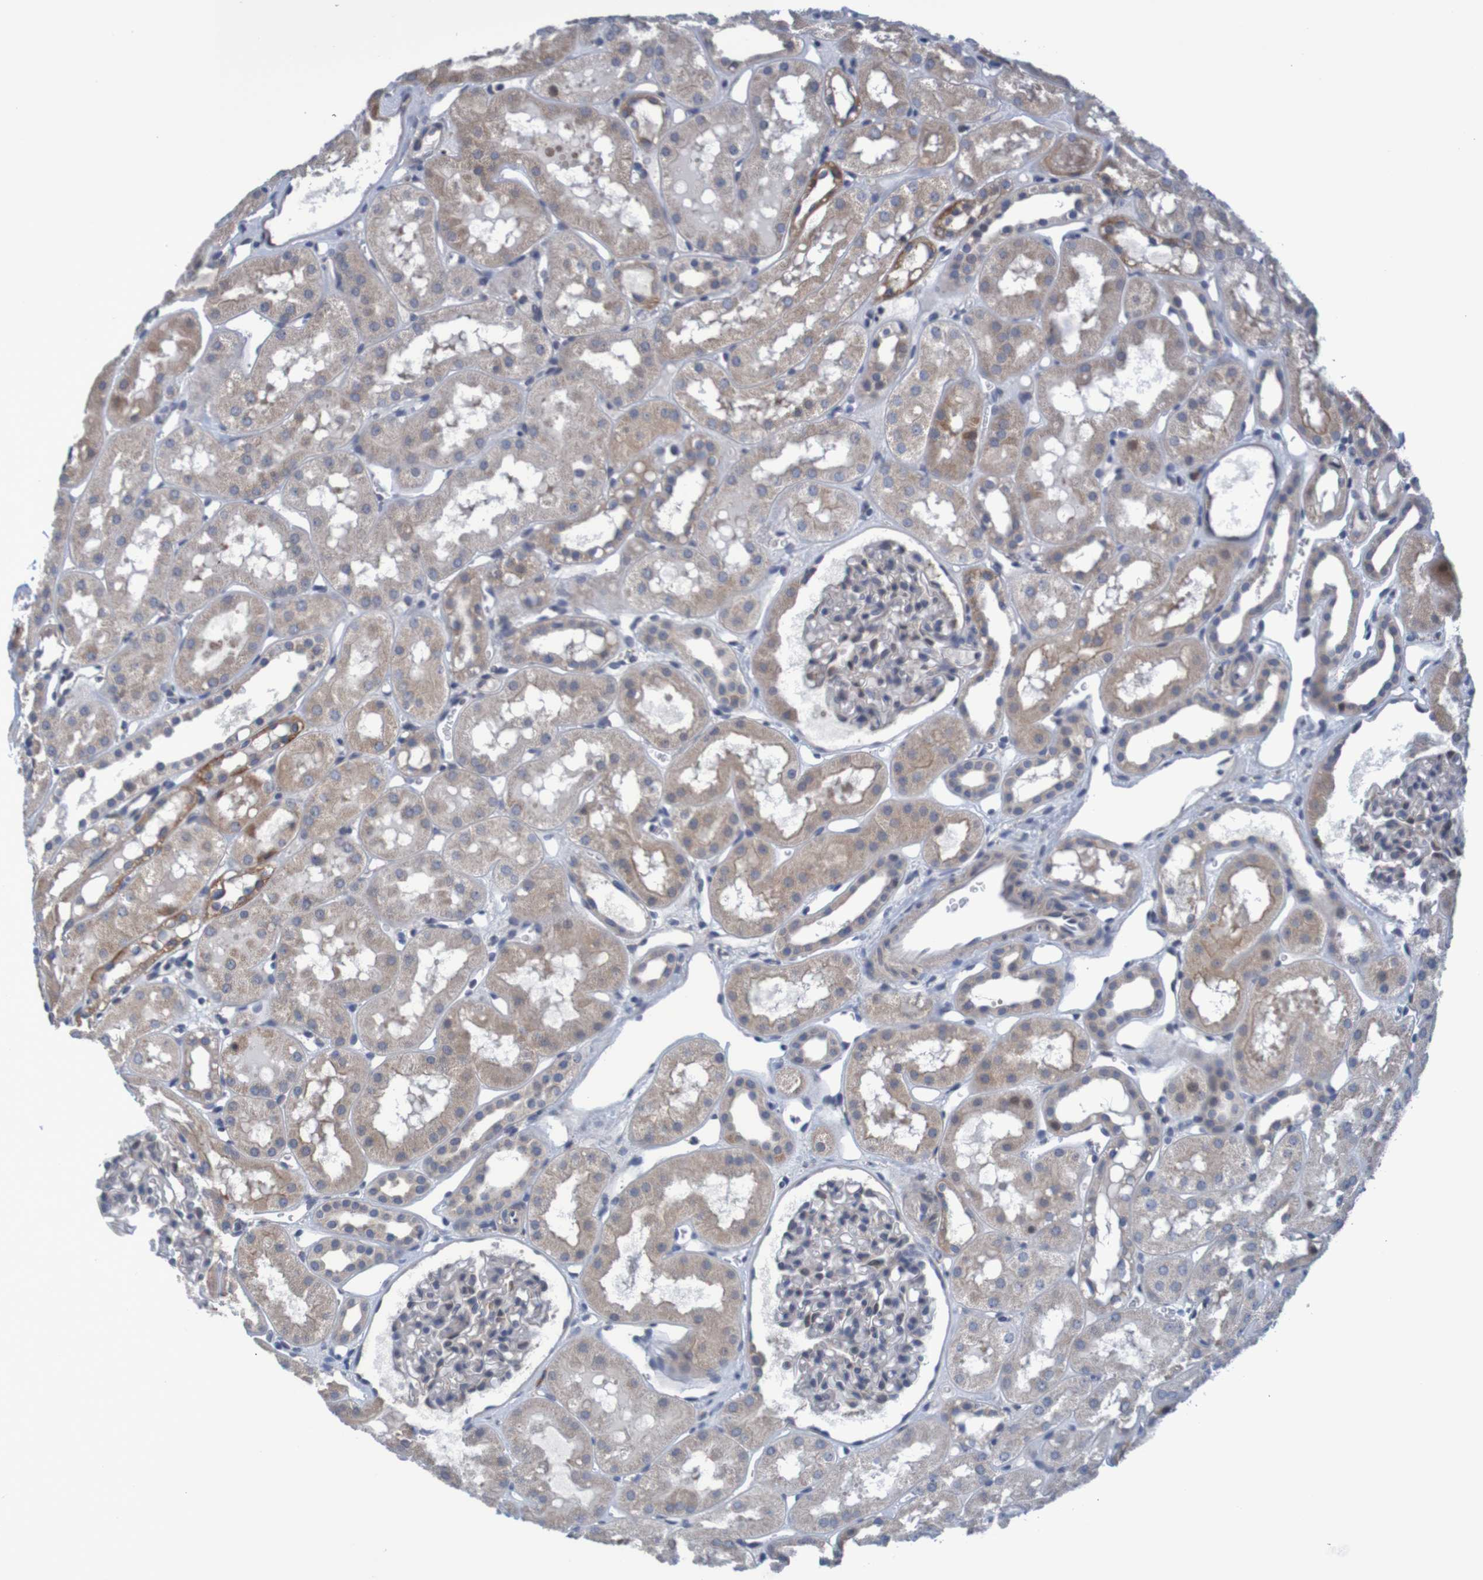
{"staining": {"intensity": "weak", "quantity": "<25%", "location": "cytoplasmic/membranous,nuclear"}, "tissue": "kidney", "cell_type": "Cells in glomeruli", "image_type": "normal", "snomed": [{"axis": "morphology", "description": "Normal tissue, NOS"}, {"axis": "topography", "description": "Kidney"}, {"axis": "topography", "description": "Urinary bladder"}], "caption": "Immunohistochemical staining of unremarkable human kidney exhibits no significant expression in cells in glomeruli.", "gene": "CLDN18", "patient": {"sex": "male", "age": 16}}